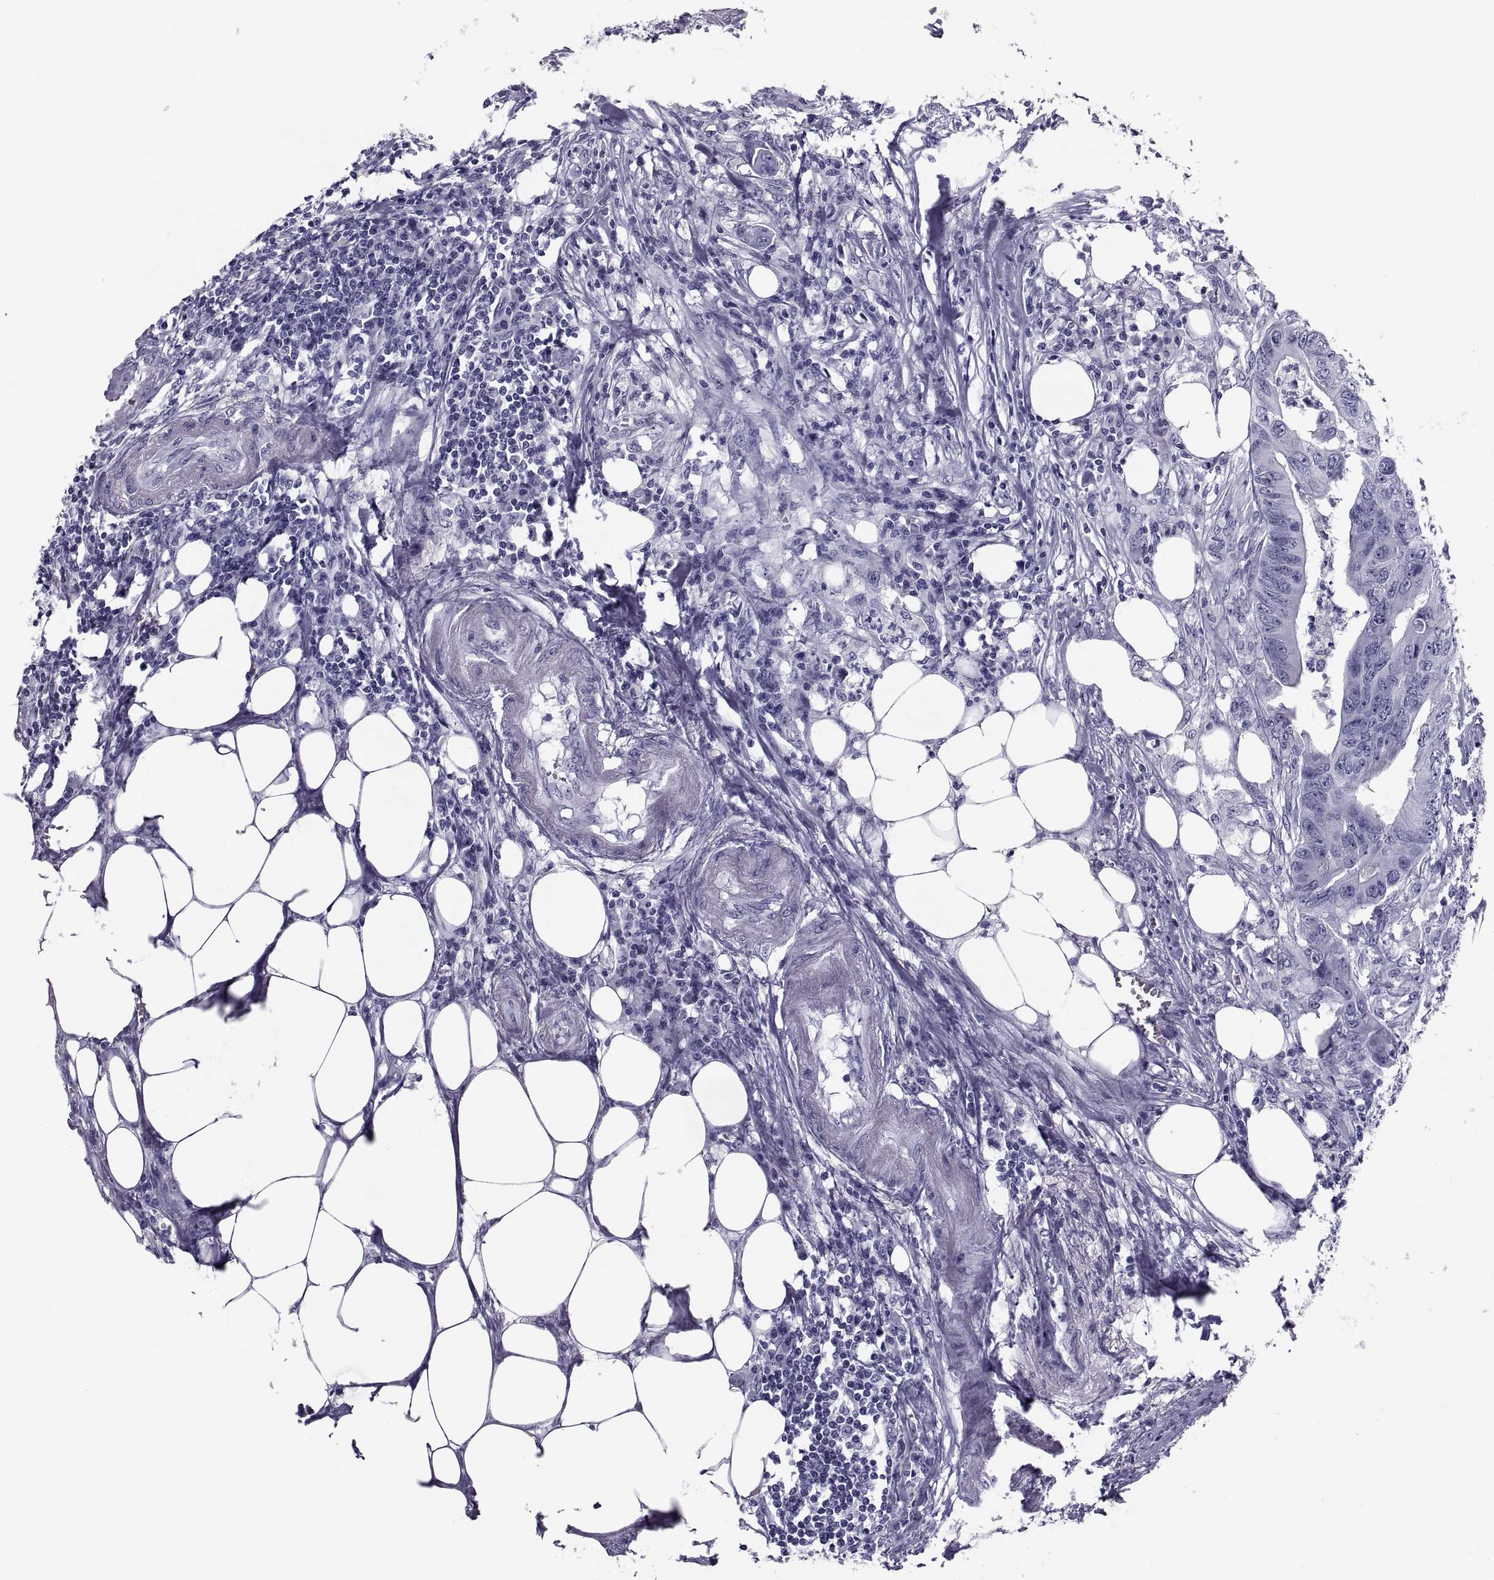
{"staining": {"intensity": "negative", "quantity": "none", "location": "none"}, "tissue": "colorectal cancer", "cell_type": "Tumor cells", "image_type": "cancer", "snomed": [{"axis": "morphology", "description": "Adenocarcinoma, NOS"}, {"axis": "topography", "description": "Colon"}], "caption": "This is an immunohistochemistry (IHC) photomicrograph of colorectal adenocarcinoma. There is no staining in tumor cells.", "gene": "CRISP1", "patient": {"sex": "male", "age": 84}}